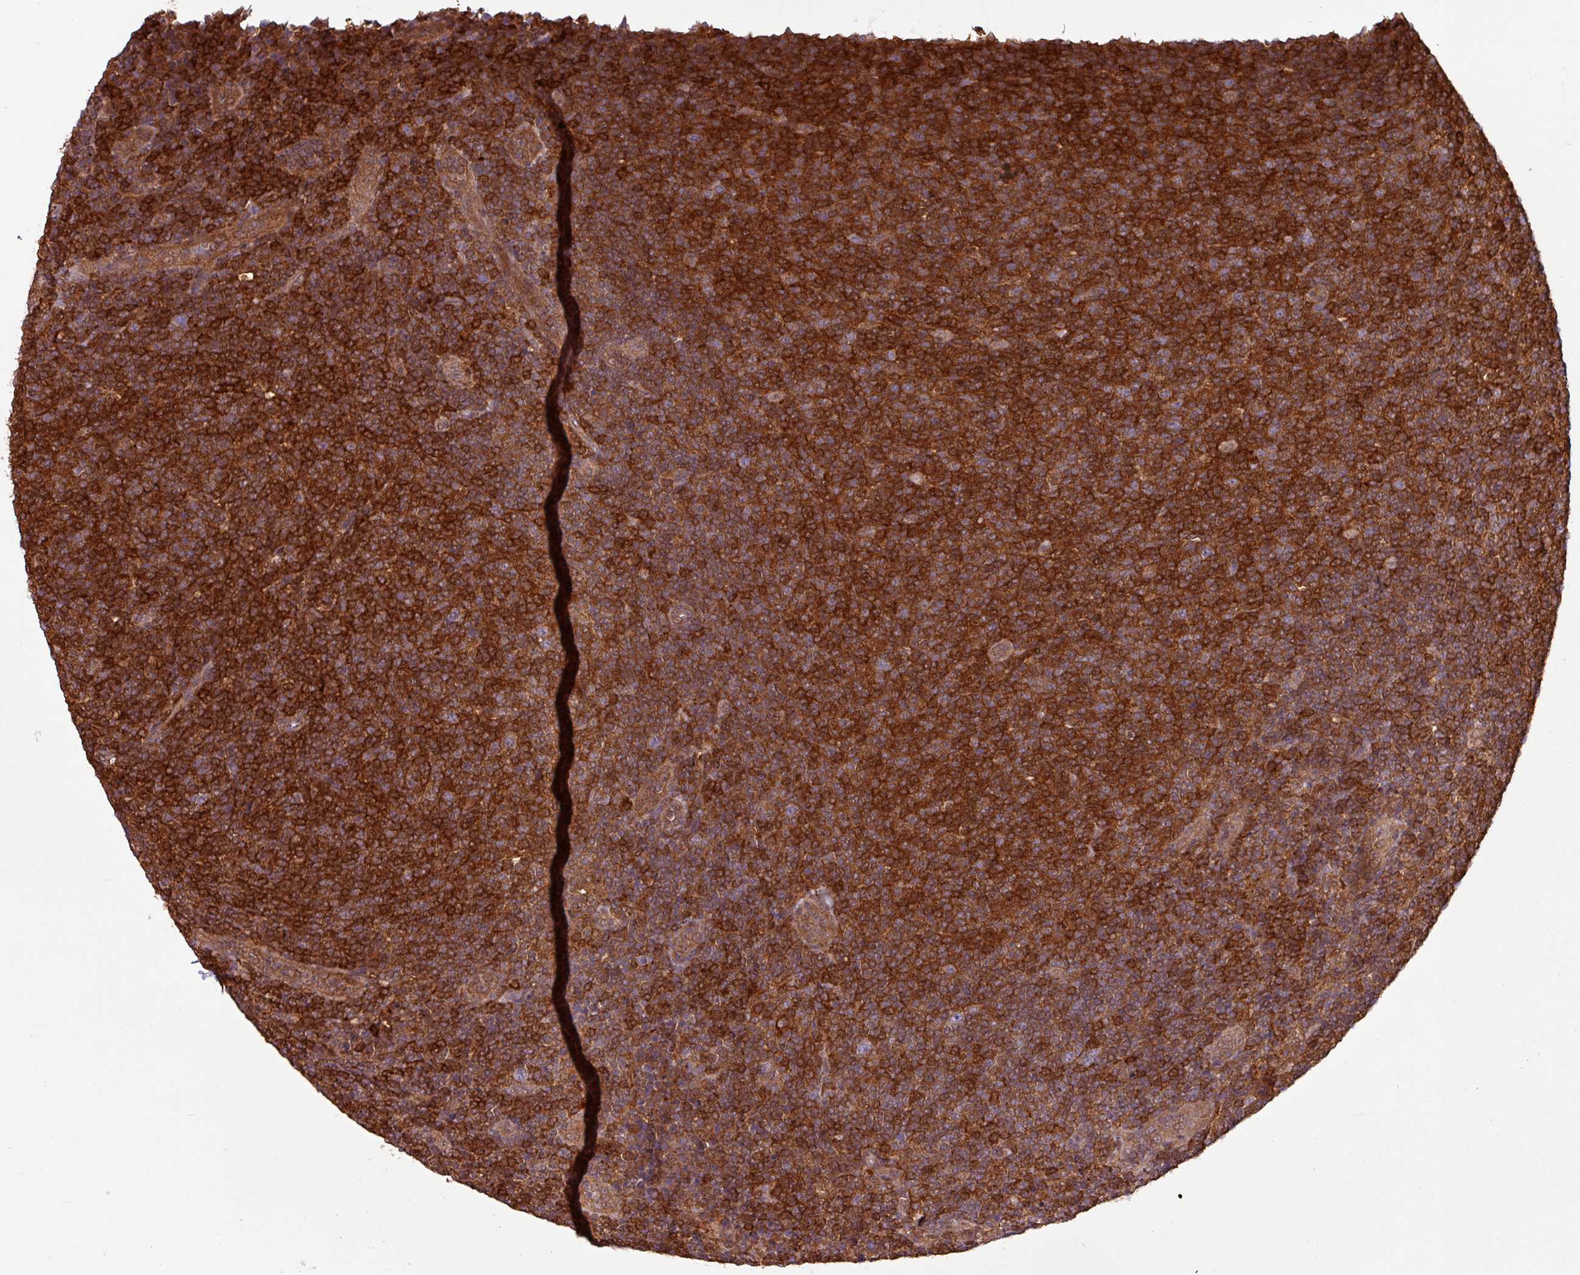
{"staining": {"intensity": "strong", "quantity": ">75%", "location": "cytoplasmic/membranous"}, "tissue": "lymphoma", "cell_type": "Tumor cells", "image_type": "cancer", "snomed": [{"axis": "morphology", "description": "Malignant lymphoma, non-Hodgkin's type, Low grade"}, {"axis": "topography", "description": "Lymph node"}], "caption": "Protein analysis of lymphoma tissue demonstrates strong cytoplasmic/membranous expression in approximately >75% of tumor cells.", "gene": "SH3BGRL", "patient": {"sex": "male", "age": 66}}